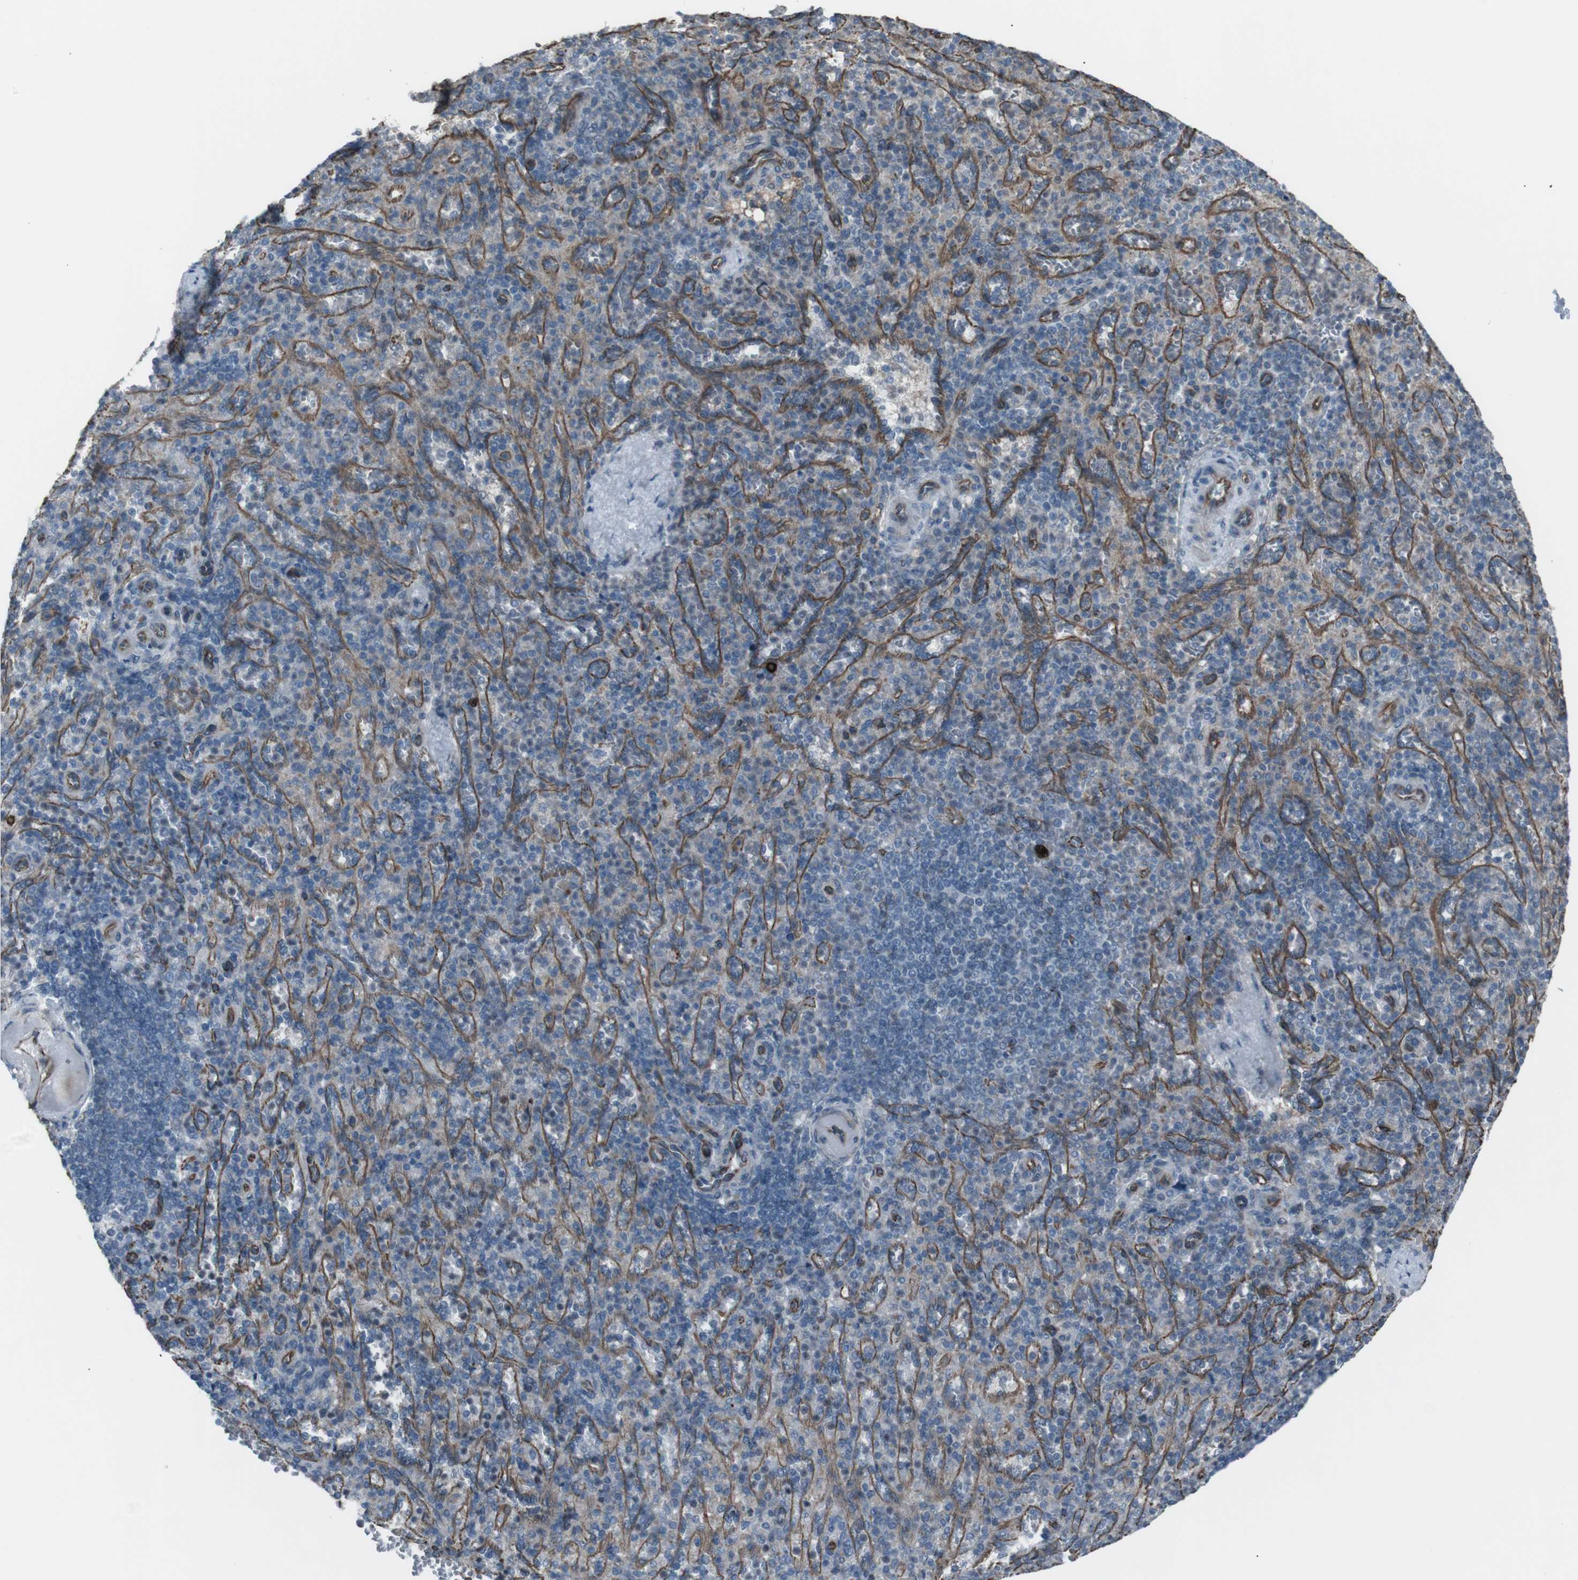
{"staining": {"intensity": "weak", "quantity": "<25%", "location": "cytoplasmic/membranous"}, "tissue": "spleen", "cell_type": "Cells in red pulp", "image_type": "normal", "snomed": [{"axis": "morphology", "description": "Normal tissue, NOS"}, {"axis": "topography", "description": "Spleen"}], "caption": "This is an immunohistochemistry image of unremarkable human spleen. There is no staining in cells in red pulp.", "gene": "TMEM141", "patient": {"sex": "female", "age": 74}}